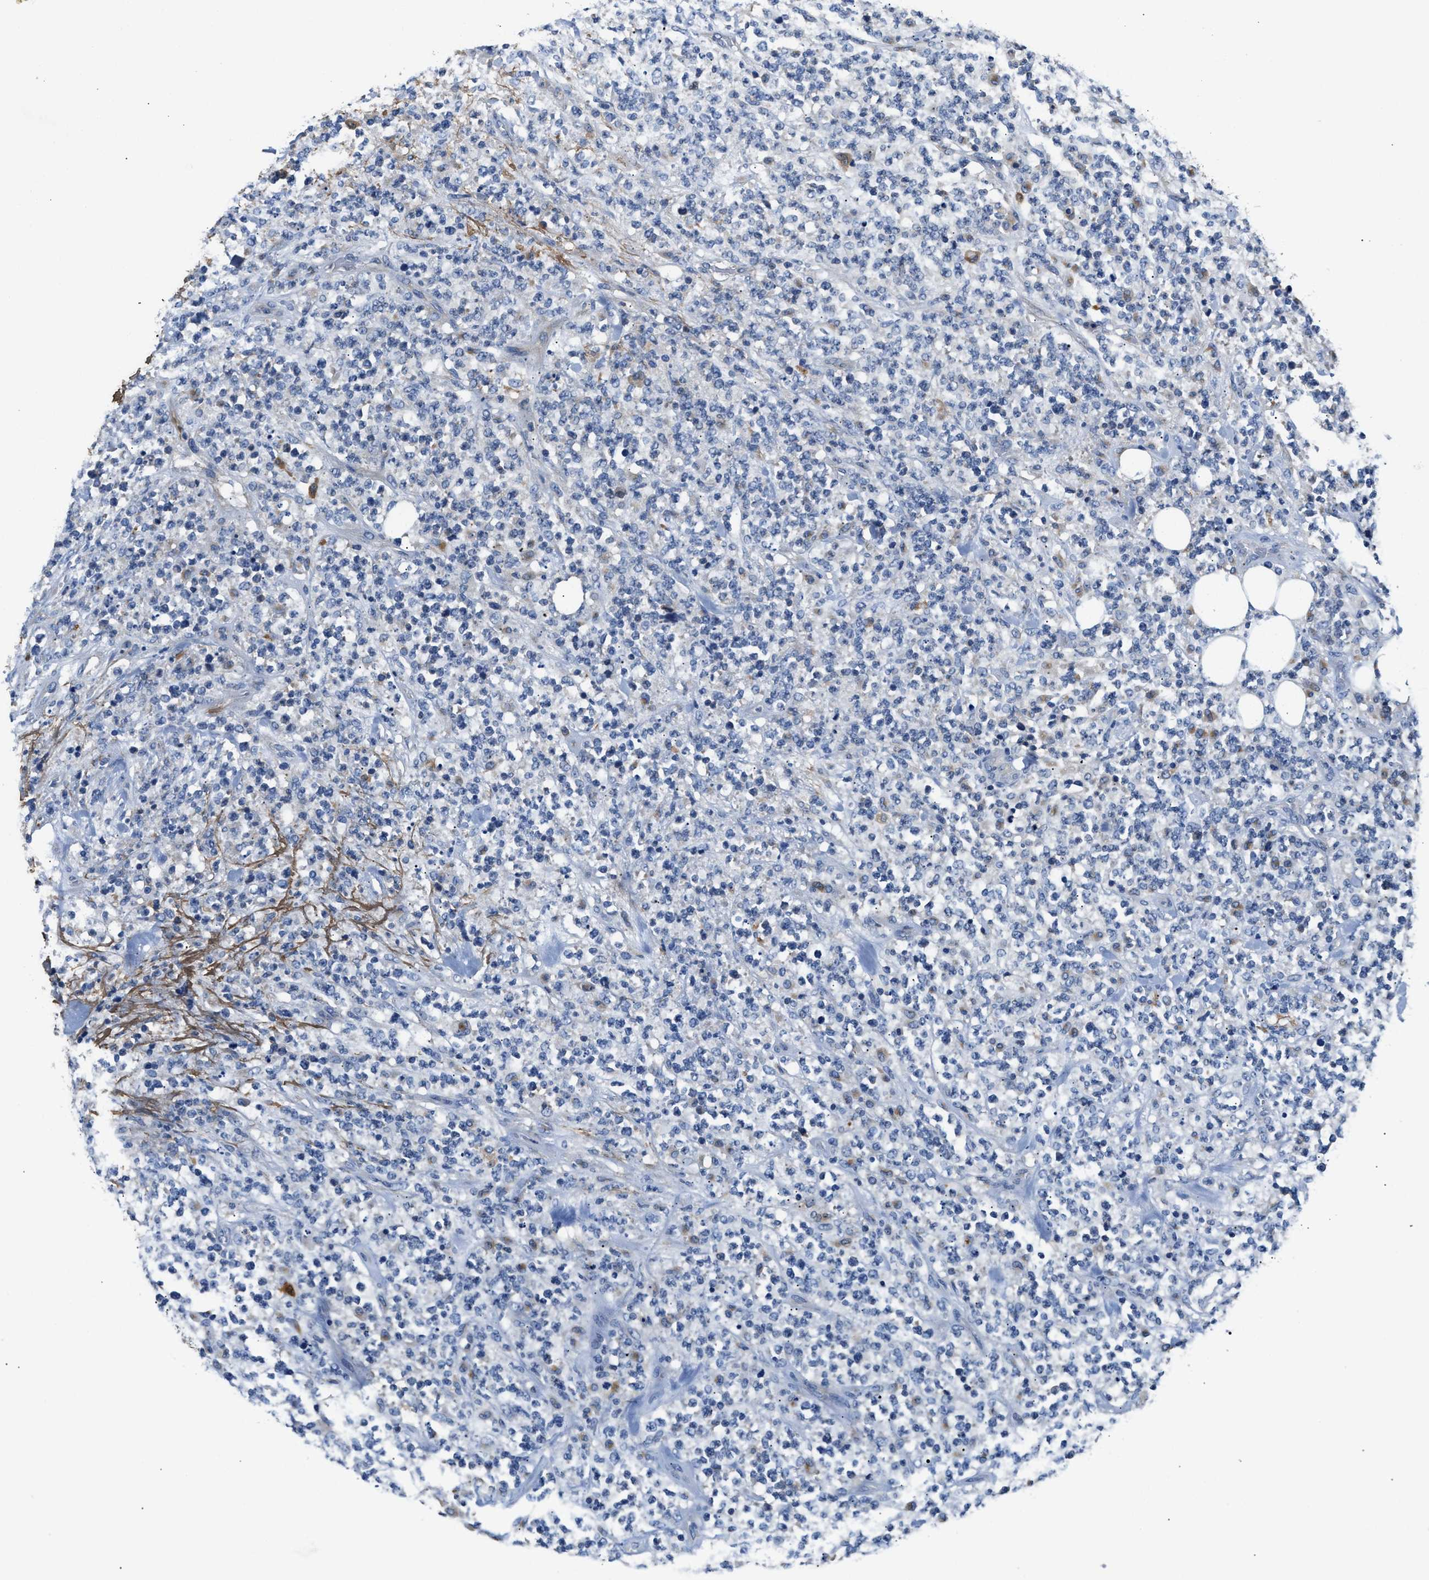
{"staining": {"intensity": "negative", "quantity": "none", "location": "none"}, "tissue": "lymphoma", "cell_type": "Tumor cells", "image_type": "cancer", "snomed": [{"axis": "morphology", "description": "Malignant lymphoma, non-Hodgkin's type, High grade"}, {"axis": "topography", "description": "Soft tissue"}], "caption": "The immunohistochemistry image has no significant expression in tumor cells of high-grade malignant lymphoma, non-Hodgkin's type tissue.", "gene": "TUT7", "patient": {"sex": "male", "age": 18}}